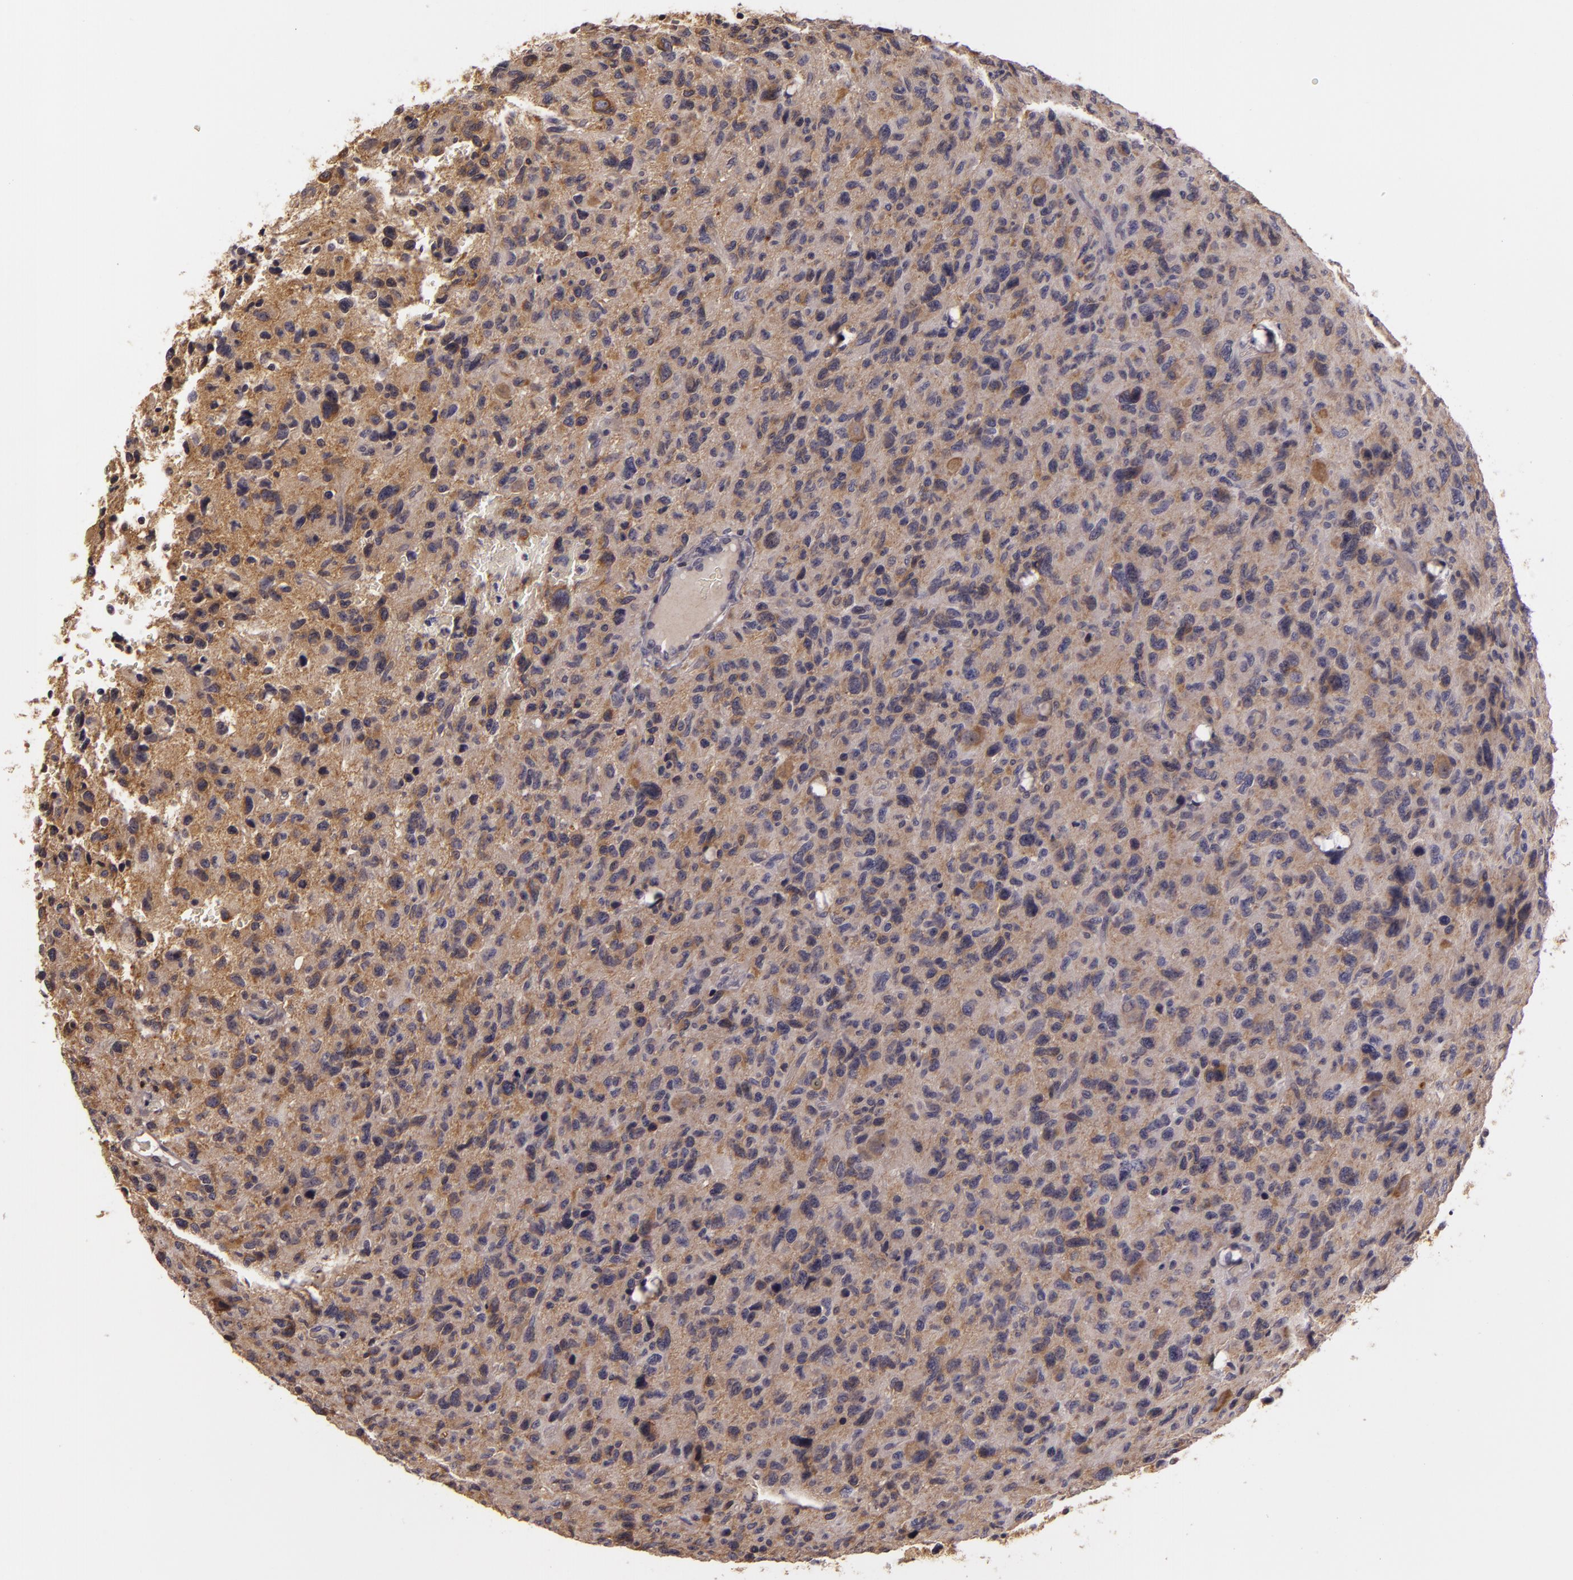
{"staining": {"intensity": "moderate", "quantity": "25%-75%", "location": "cytoplasmic/membranous"}, "tissue": "glioma", "cell_type": "Tumor cells", "image_type": "cancer", "snomed": [{"axis": "morphology", "description": "Glioma, malignant, High grade"}, {"axis": "topography", "description": "Brain"}], "caption": "This histopathology image exhibits IHC staining of human glioma, with medium moderate cytoplasmic/membranous staining in approximately 25%-75% of tumor cells.", "gene": "RALGAPA1", "patient": {"sex": "female", "age": 60}}